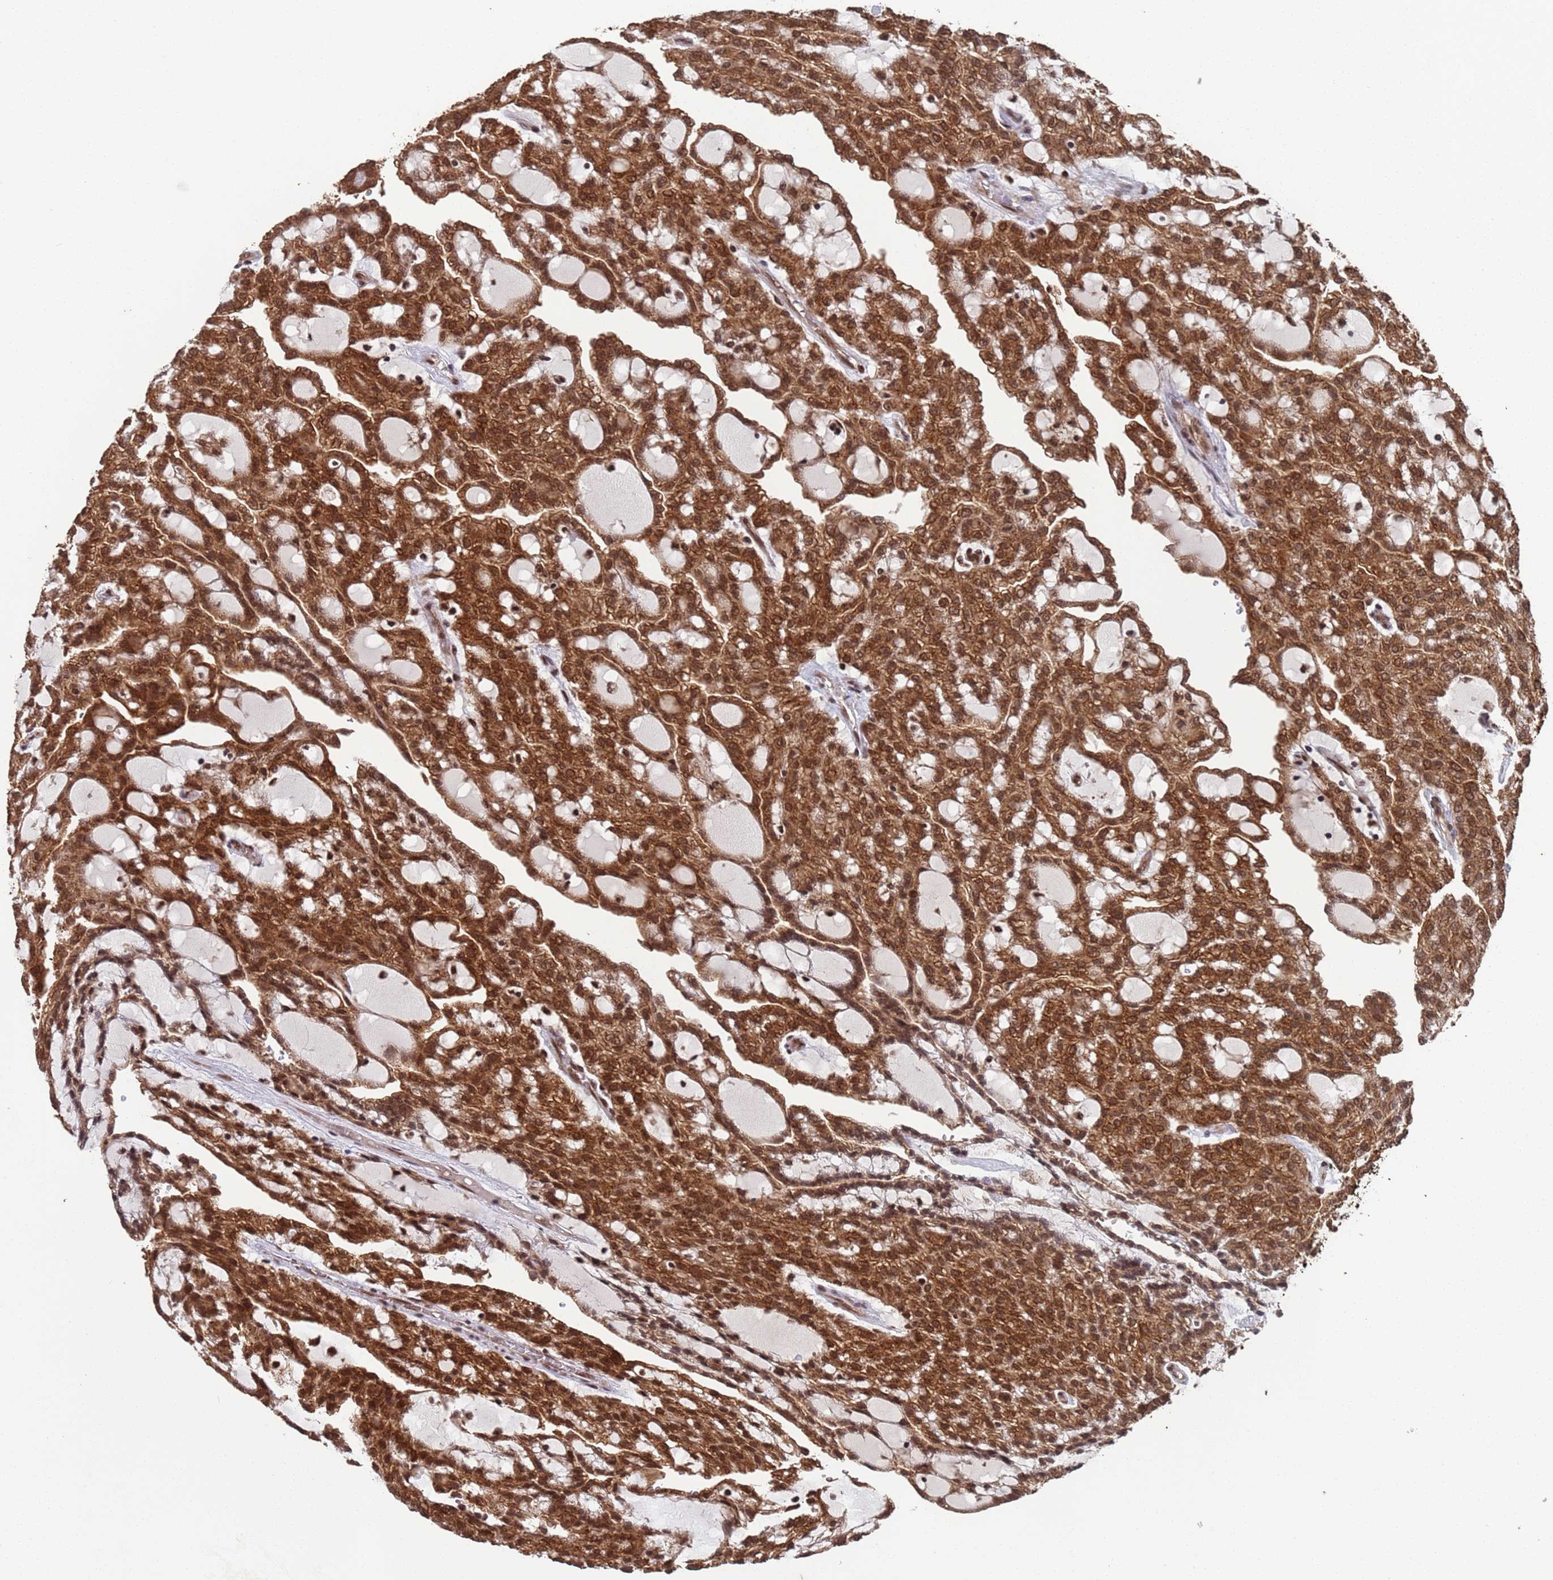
{"staining": {"intensity": "strong", "quantity": ">75%", "location": "cytoplasmic/membranous,nuclear"}, "tissue": "renal cancer", "cell_type": "Tumor cells", "image_type": "cancer", "snomed": [{"axis": "morphology", "description": "Adenocarcinoma, NOS"}, {"axis": "topography", "description": "Kidney"}], "caption": "Immunohistochemical staining of human renal cancer exhibits high levels of strong cytoplasmic/membranous and nuclear positivity in about >75% of tumor cells.", "gene": "FUBP3", "patient": {"sex": "male", "age": 63}}